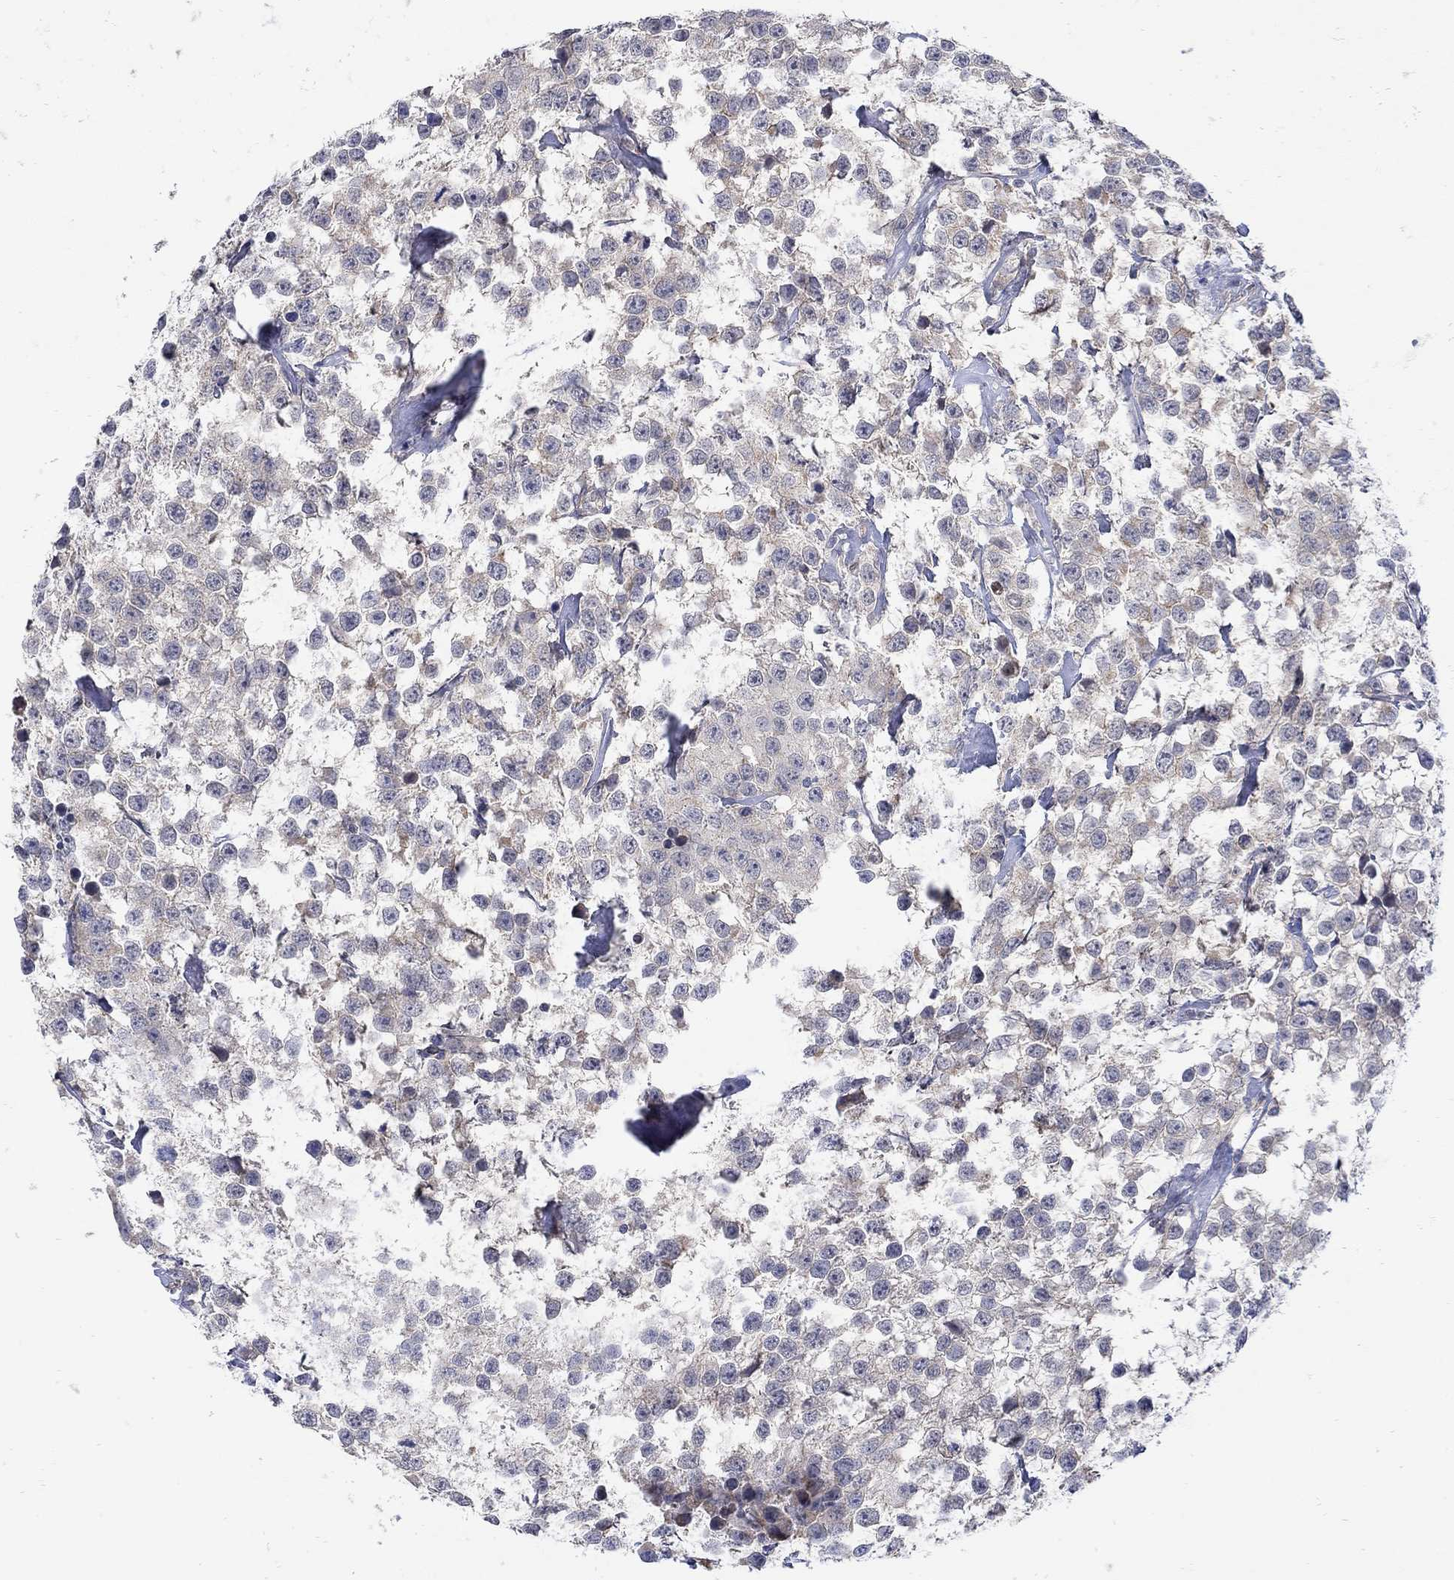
{"staining": {"intensity": "weak", "quantity": "25%-75%", "location": "cytoplasmic/membranous"}, "tissue": "testis cancer", "cell_type": "Tumor cells", "image_type": "cancer", "snomed": [{"axis": "morphology", "description": "Seminoma, NOS"}, {"axis": "topography", "description": "Testis"}], "caption": "IHC of testis cancer shows low levels of weak cytoplasmic/membranous expression in approximately 25%-75% of tumor cells.", "gene": "SCN7A", "patient": {"sex": "male", "age": 59}}